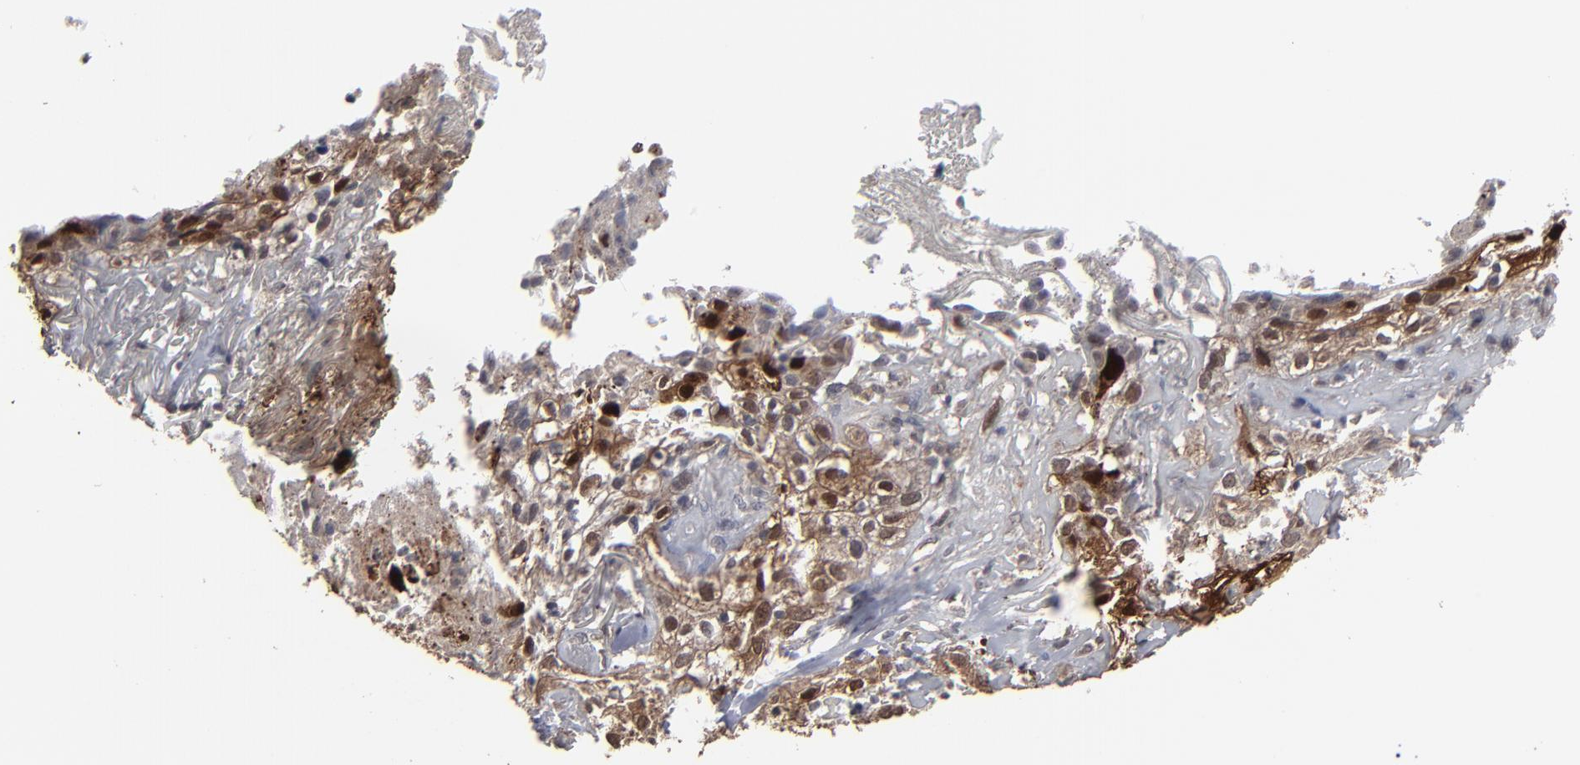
{"staining": {"intensity": "moderate", "quantity": ">75%", "location": "cytoplasmic/membranous,nuclear"}, "tissue": "skin cancer", "cell_type": "Tumor cells", "image_type": "cancer", "snomed": [{"axis": "morphology", "description": "Squamous cell carcinoma, NOS"}, {"axis": "topography", "description": "Skin"}], "caption": "About >75% of tumor cells in human skin cancer (squamous cell carcinoma) reveal moderate cytoplasmic/membranous and nuclear protein expression as visualized by brown immunohistochemical staining.", "gene": "SLC22A17", "patient": {"sex": "male", "age": 65}}